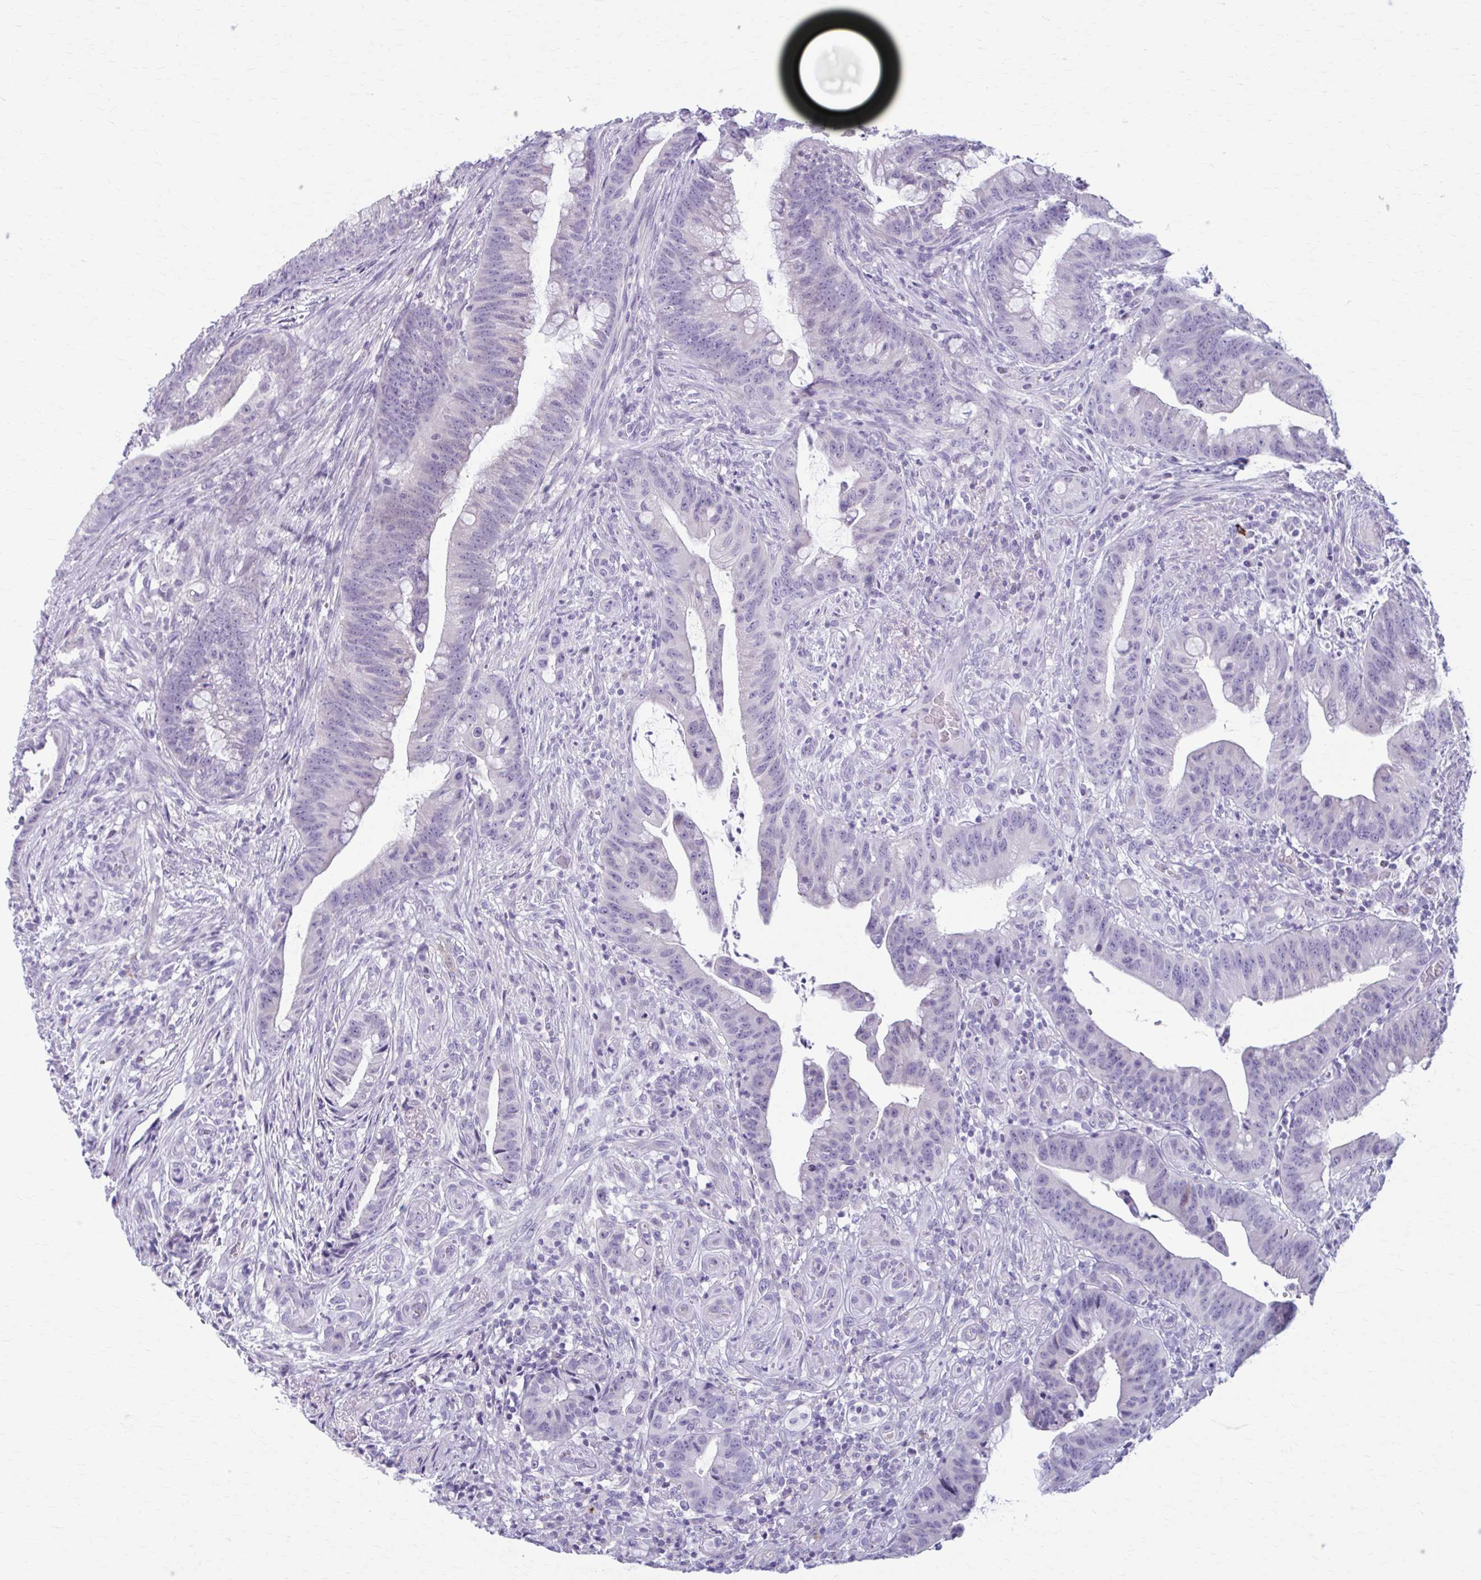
{"staining": {"intensity": "negative", "quantity": "none", "location": "none"}, "tissue": "colorectal cancer", "cell_type": "Tumor cells", "image_type": "cancer", "snomed": [{"axis": "morphology", "description": "Adenocarcinoma, NOS"}, {"axis": "topography", "description": "Colon"}], "caption": "This is a photomicrograph of immunohistochemistry (IHC) staining of colorectal cancer (adenocarcinoma), which shows no staining in tumor cells.", "gene": "LDLRAP1", "patient": {"sex": "male", "age": 62}}